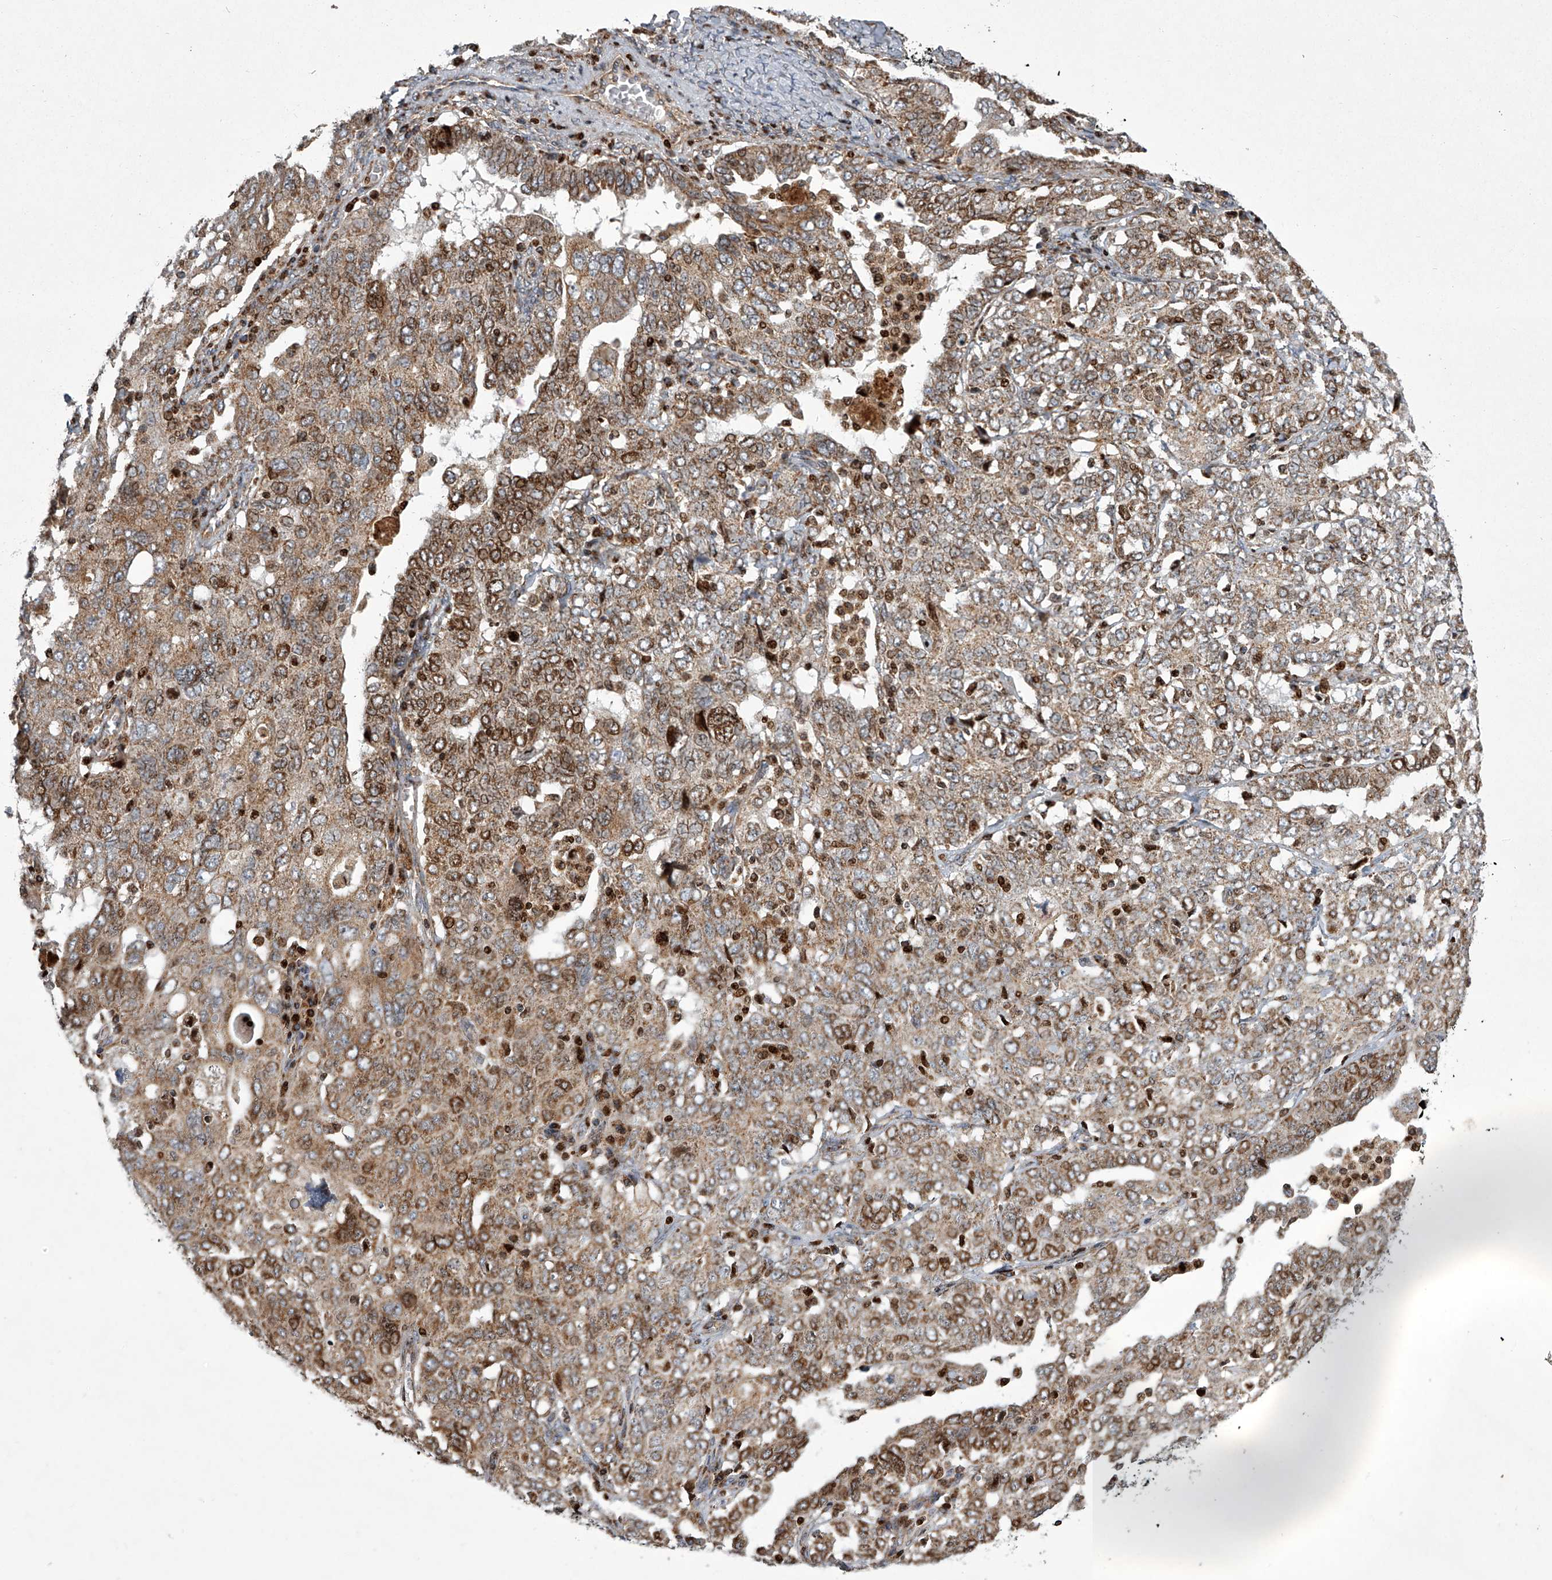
{"staining": {"intensity": "moderate", "quantity": ">75%", "location": "cytoplasmic/membranous"}, "tissue": "ovarian cancer", "cell_type": "Tumor cells", "image_type": "cancer", "snomed": [{"axis": "morphology", "description": "Carcinoma, endometroid"}, {"axis": "topography", "description": "Ovary"}], "caption": "Human ovarian cancer (endometroid carcinoma) stained with a brown dye demonstrates moderate cytoplasmic/membranous positive staining in about >75% of tumor cells.", "gene": "STRADA", "patient": {"sex": "female", "age": 62}}